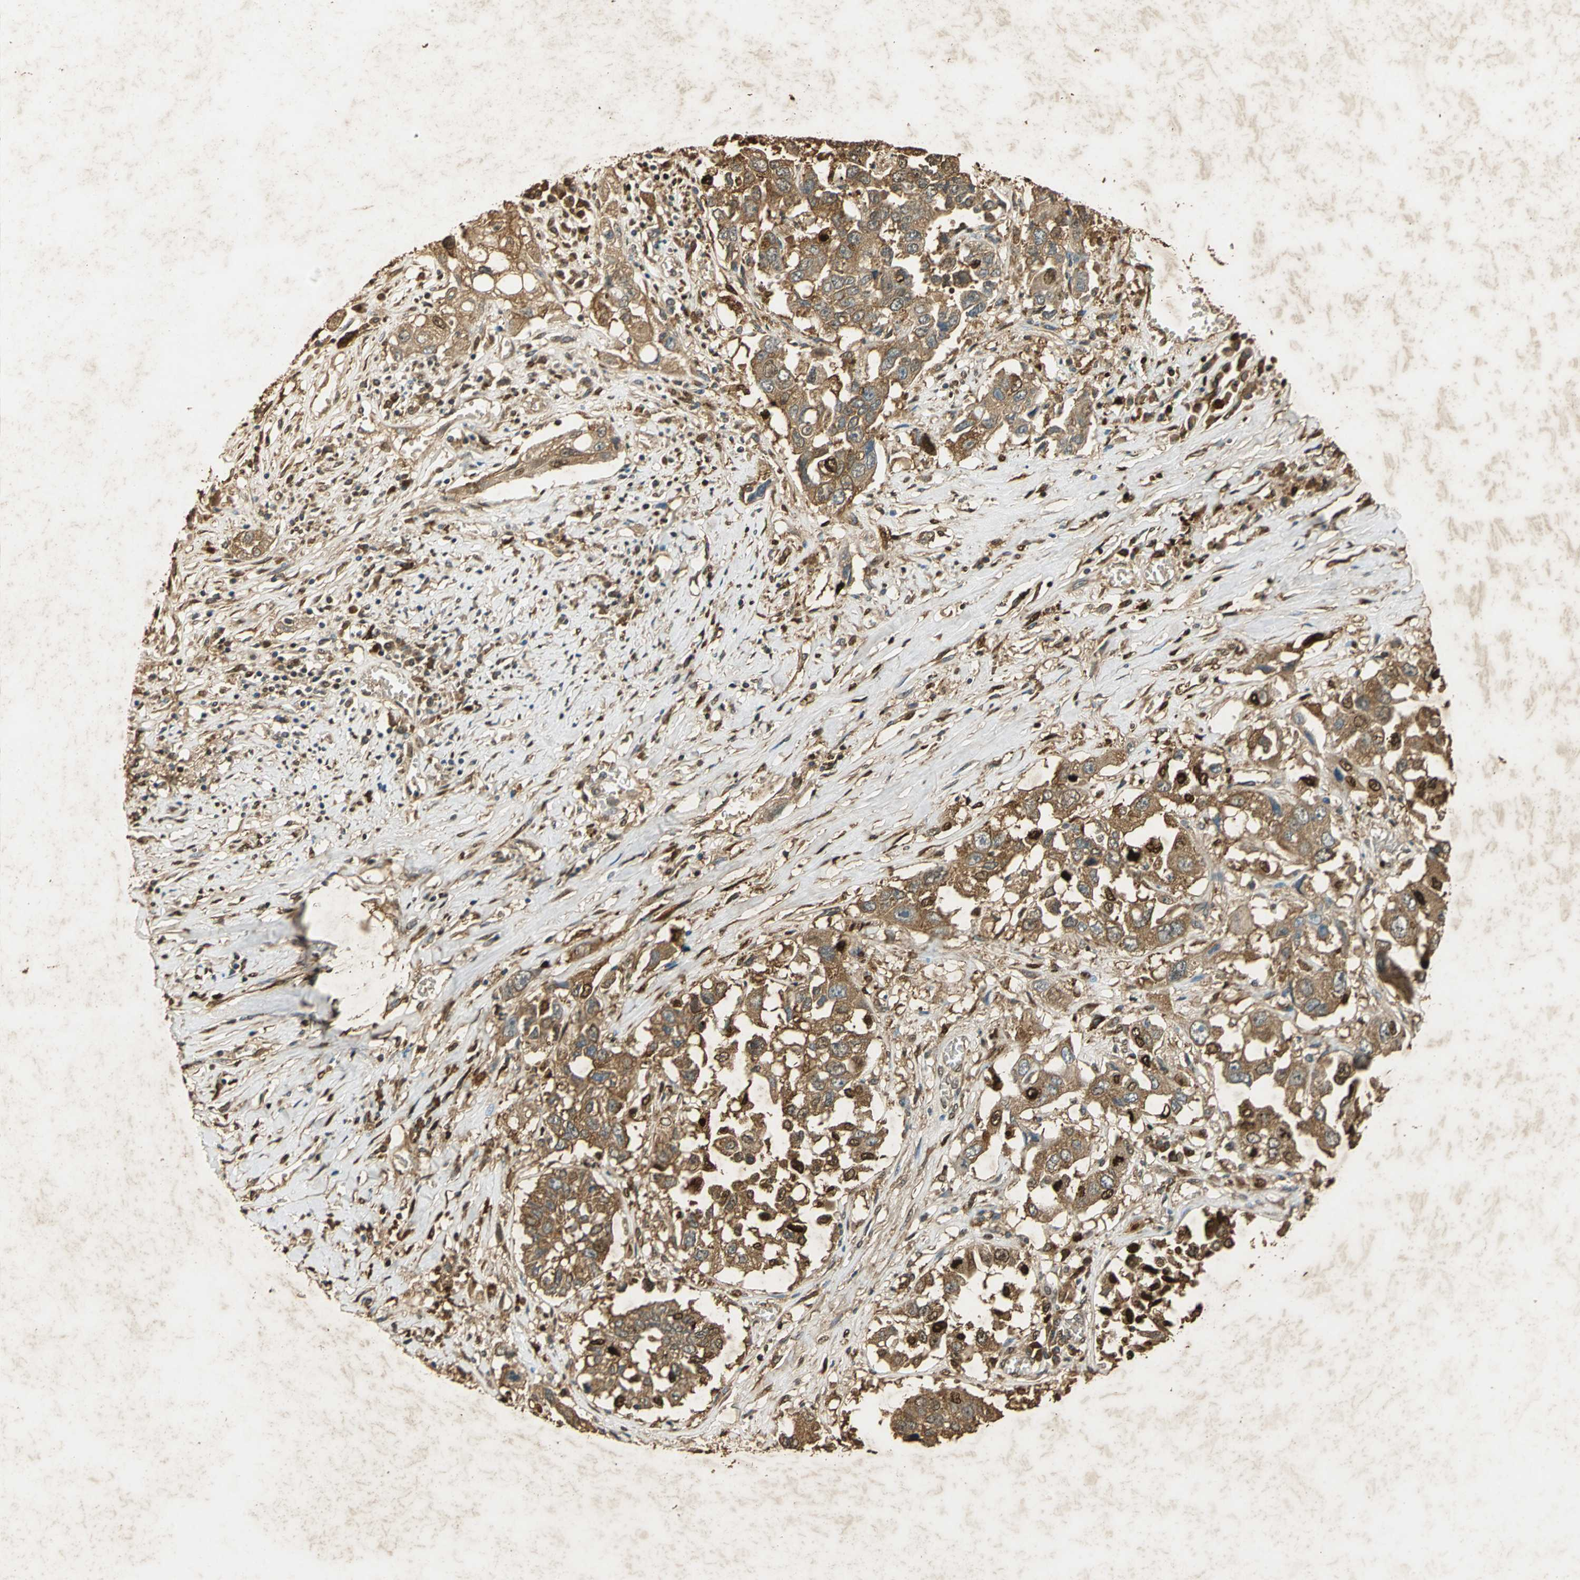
{"staining": {"intensity": "strong", "quantity": ">75%", "location": "cytoplasmic/membranous"}, "tissue": "lung cancer", "cell_type": "Tumor cells", "image_type": "cancer", "snomed": [{"axis": "morphology", "description": "Squamous cell carcinoma, NOS"}, {"axis": "topography", "description": "Lung"}], "caption": "High-magnification brightfield microscopy of squamous cell carcinoma (lung) stained with DAB (3,3'-diaminobenzidine) (brown) and counterstained with hematoxylin (blue). tumor cells exhibit strong cytoplasmic/membranous expression is seen in about>75% of cells.", "gene": "GAPDH", "patient": {"sex": "male", "age": 71}}